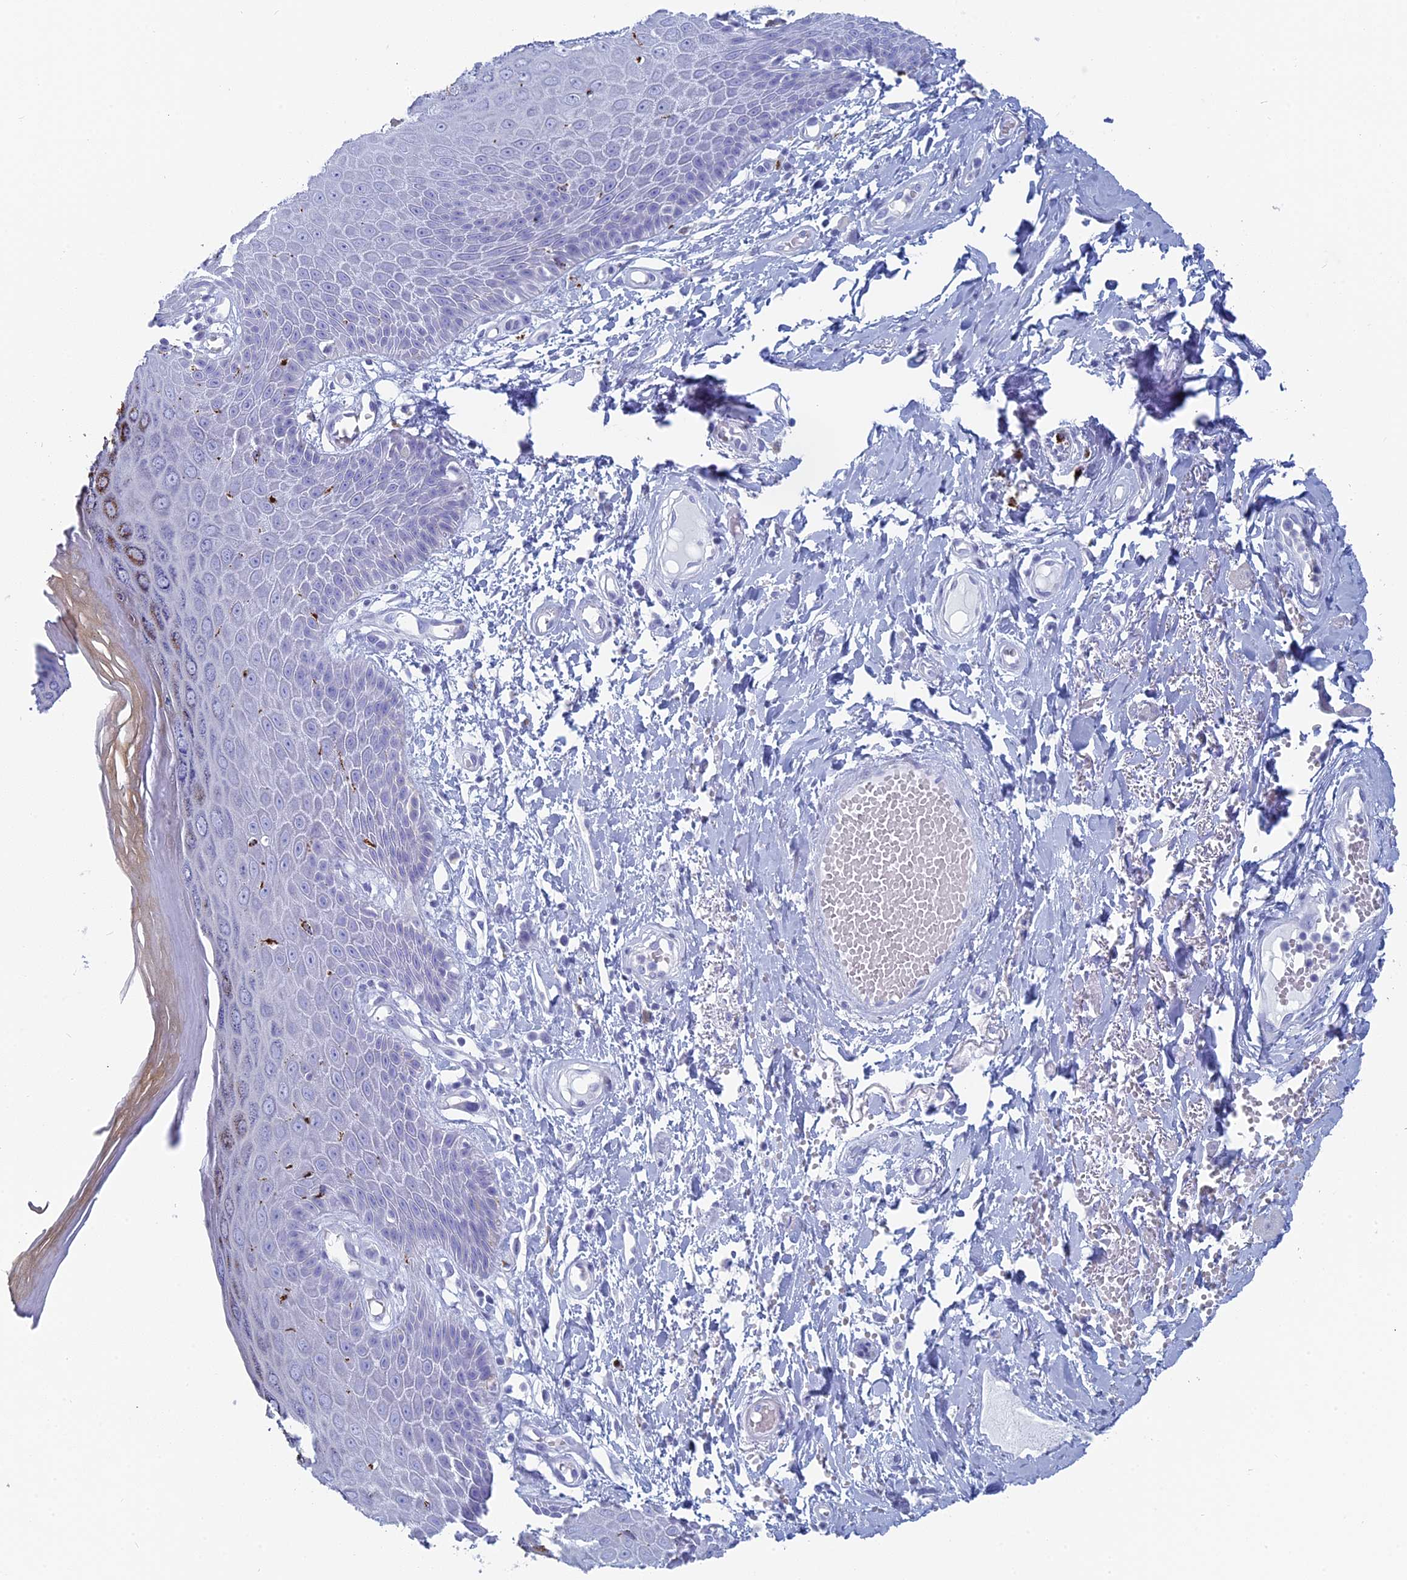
{"staining": {"intensity": "negative", "quantity": "none", "location": "none"}, "tissue": "skin", "cell_type": "Epidermal cells", "image_type": "normal", "snomed": [{"axis": "morphology", "description": "Normal tissue, NOS"}, {"axis": "topography", "description": "Anal"}], "caption": "This is a image of immunohistochemistry (IHC) staining of normal skin, which shows no expression in epidermal cells.", "gene": "ALMS1", "patient": {"sex": "male", "age": 78}}